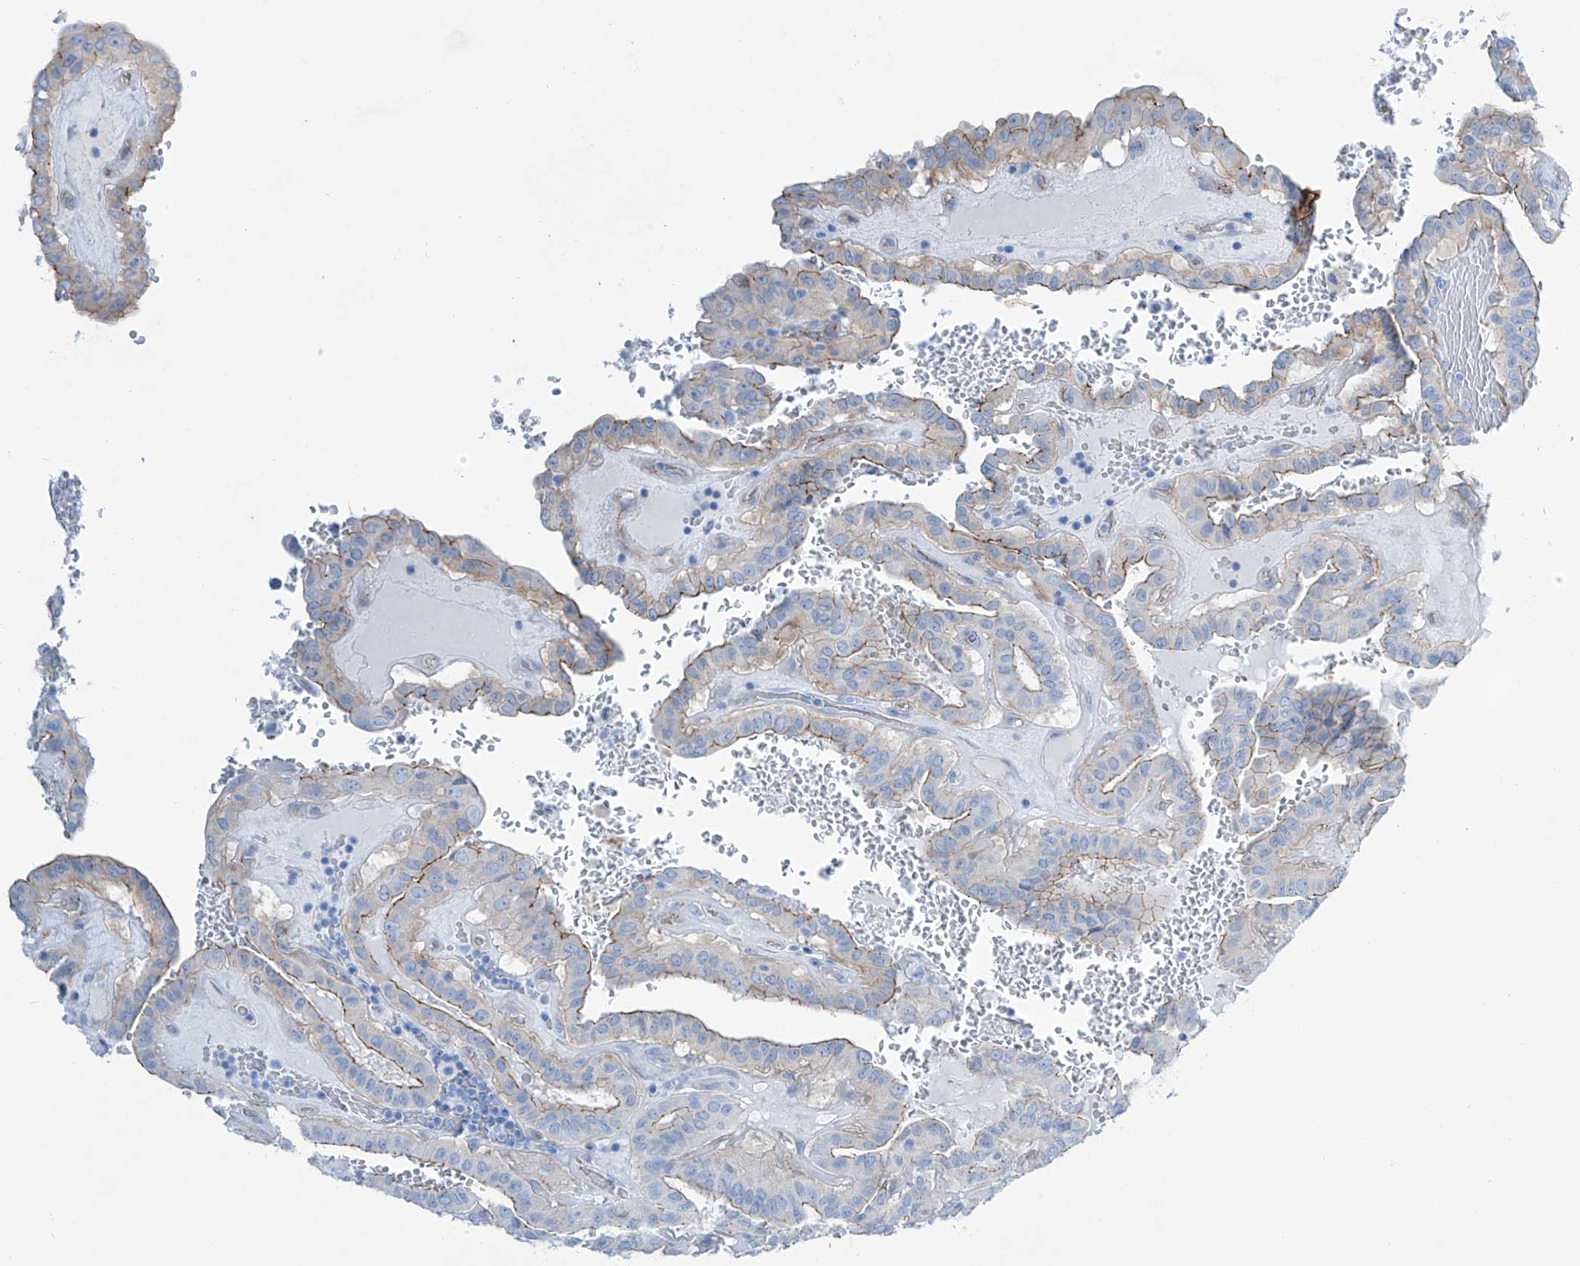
{"staining": {"intensity": "moderate", "quantity": "25%-75%", "location": "cytoplasmic/membranous"}, "tissue": "thyroid cancer", "cell_type": "Tumor cells", "image_type": "cancer", "snomed": [{"axis": "morphology", "description": "Papillary adenocarcinoma, NOS"}, {"axis": "topography", "description": "Thyroid gland"}], "caption": "Immunohistochemical staining of human thyroid cancer (papillary adenocarcinoma) shows medium levels of moderate cytoplasmic/membranous staining in about 25%-75% of tumor cells. (Brightfield microscopy of DAB IHC at high magnification).", "gene": "MAGI1", "patient": {"sex": "male", "age": 77}}